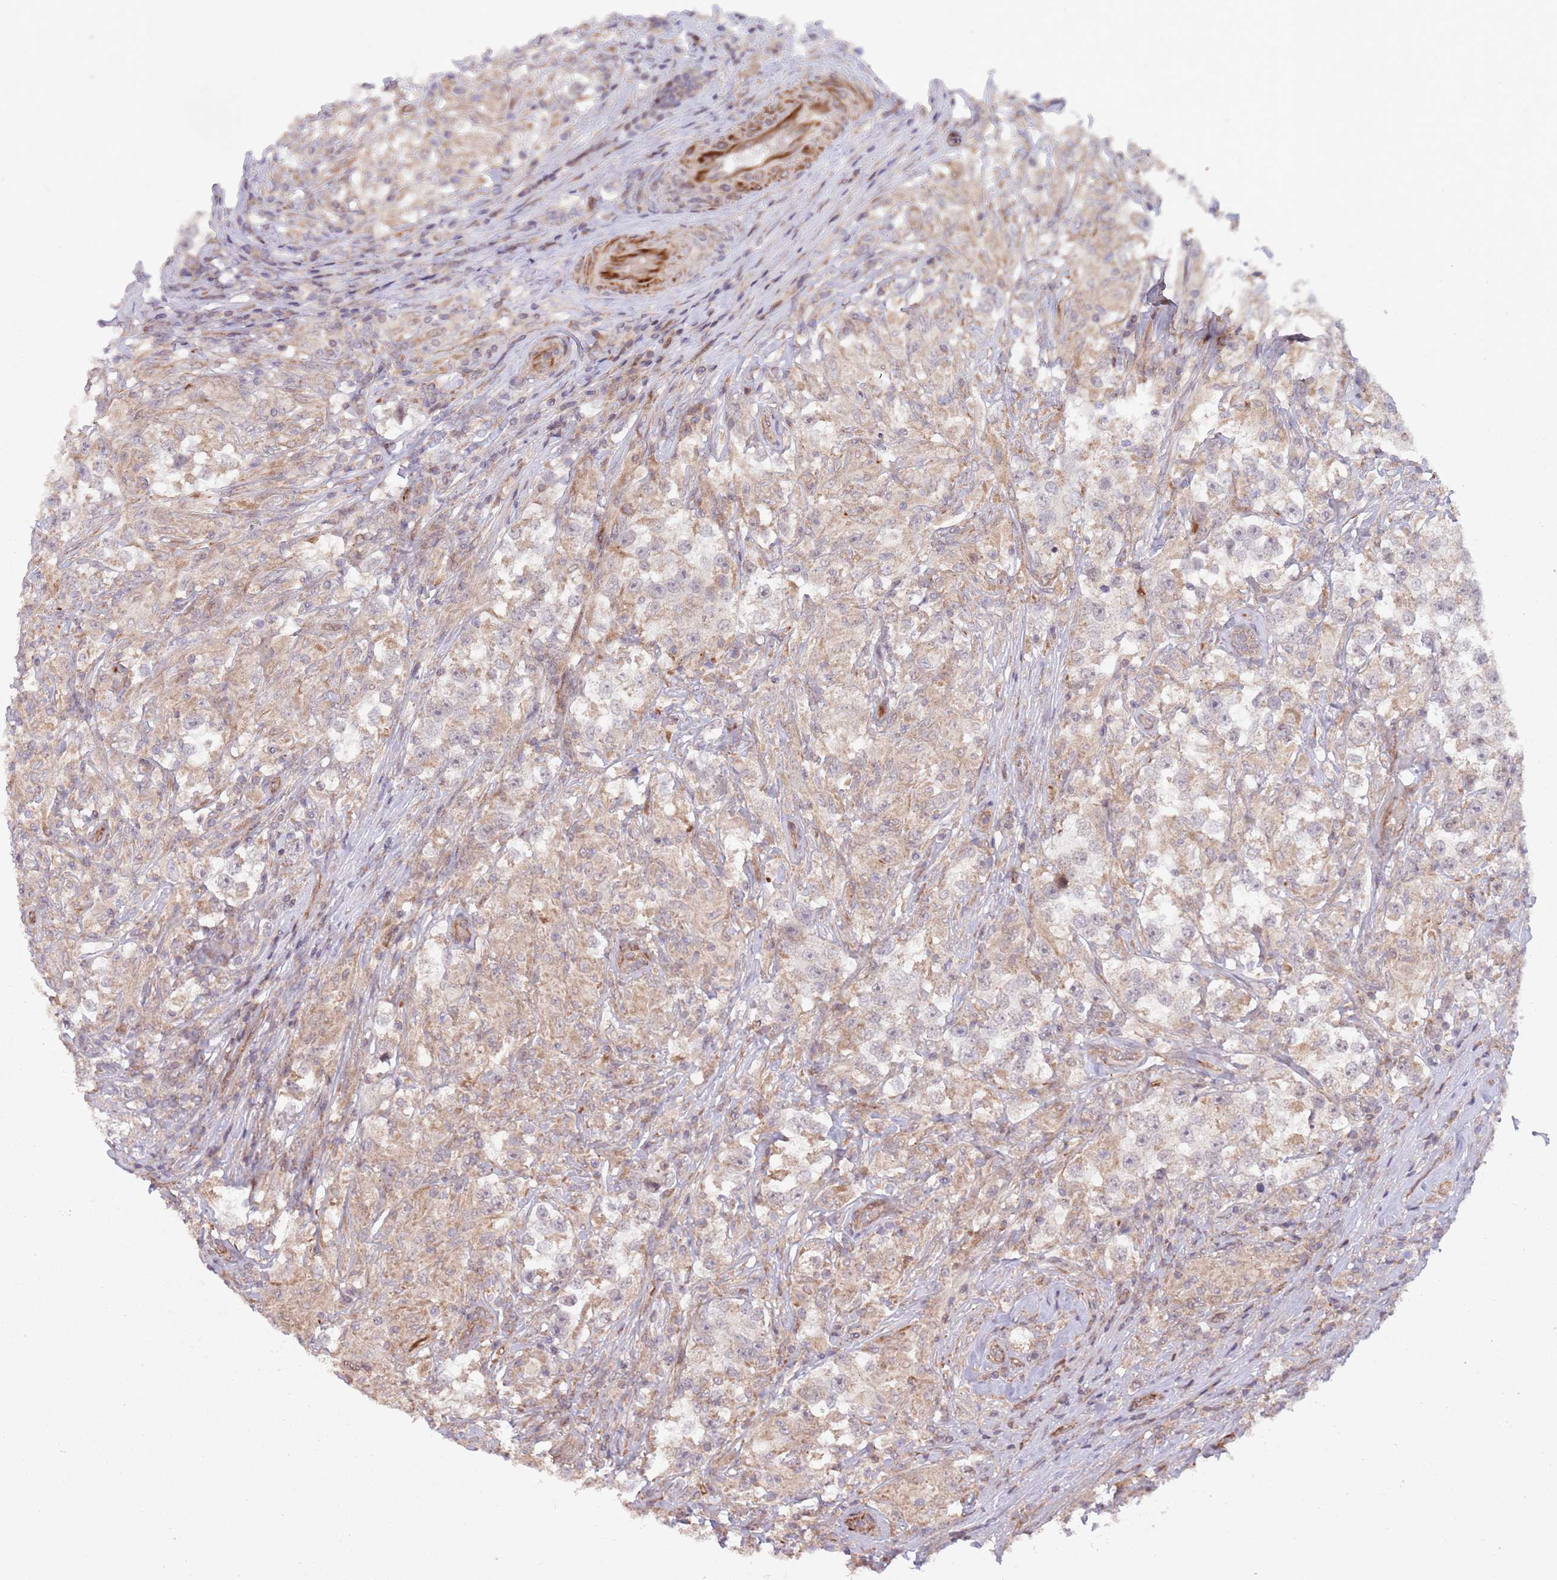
{"staining": {"intensity": "negative", "quantity": "none", "location": "none"}, "tissue": "testis cancer", "cell_type": "Tumor cells", "image_type": "cancer", "snomed": [{"axis": "morphology", "description": "Seminoma, NOS"}, {"axis": "topography", "description": "Testis"}], "caption": "An immunohistochemistry histopathology image of testis cancer is shown. There is no staining in tumor cells of testis cancer. (DAB (3,3'-diaminobenzidine) IHC, high magnification).", "gene": "CHD9", "patient": {"sex": "male", "age": 46}}